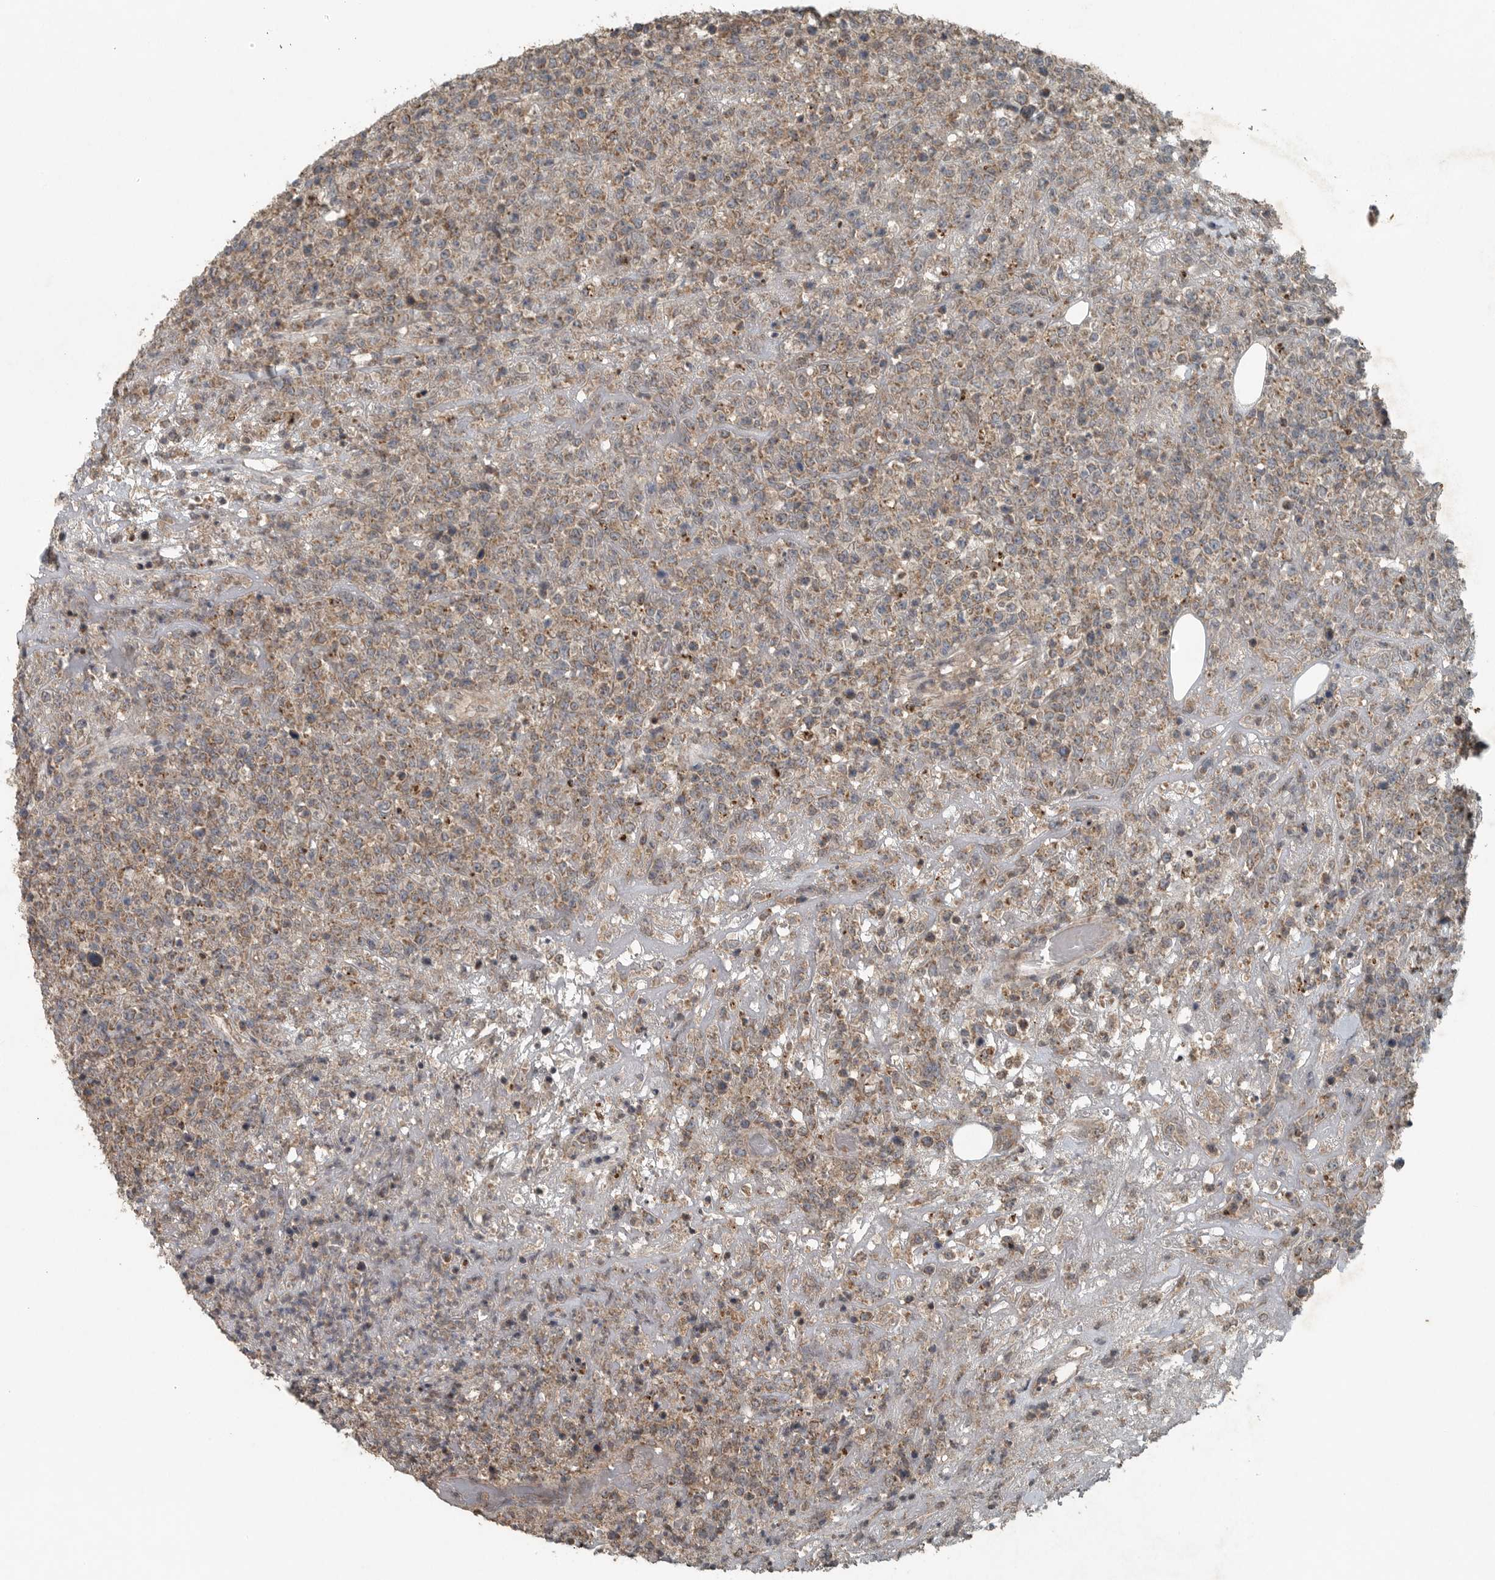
{"staining": {"intensity": "weak", "quantity": "25%-75%", "location": "cytoplasmic/membranous"}, "tissue": "lymphoma", "cell_type": "Tumor cells", "image_type": "cancer", "snomed": [{"axis": "morphology", "description": "Malignant lymphoma, non-Hodgkin's type, High grade"}, {"axis": "topography", "description": "Colon"}], "caption": "An immunohistochemistry (IHC) photomicrograph of neoplastic tissue is shown. Protein staining in brown shows weak cytoplasmic/membranous positivity in malignant lymphoma, non-Hodgkin's type (high-grade) within tumor cells.", "gene": "IL6ST", "patient": {"sex": "female", "age": 53}}